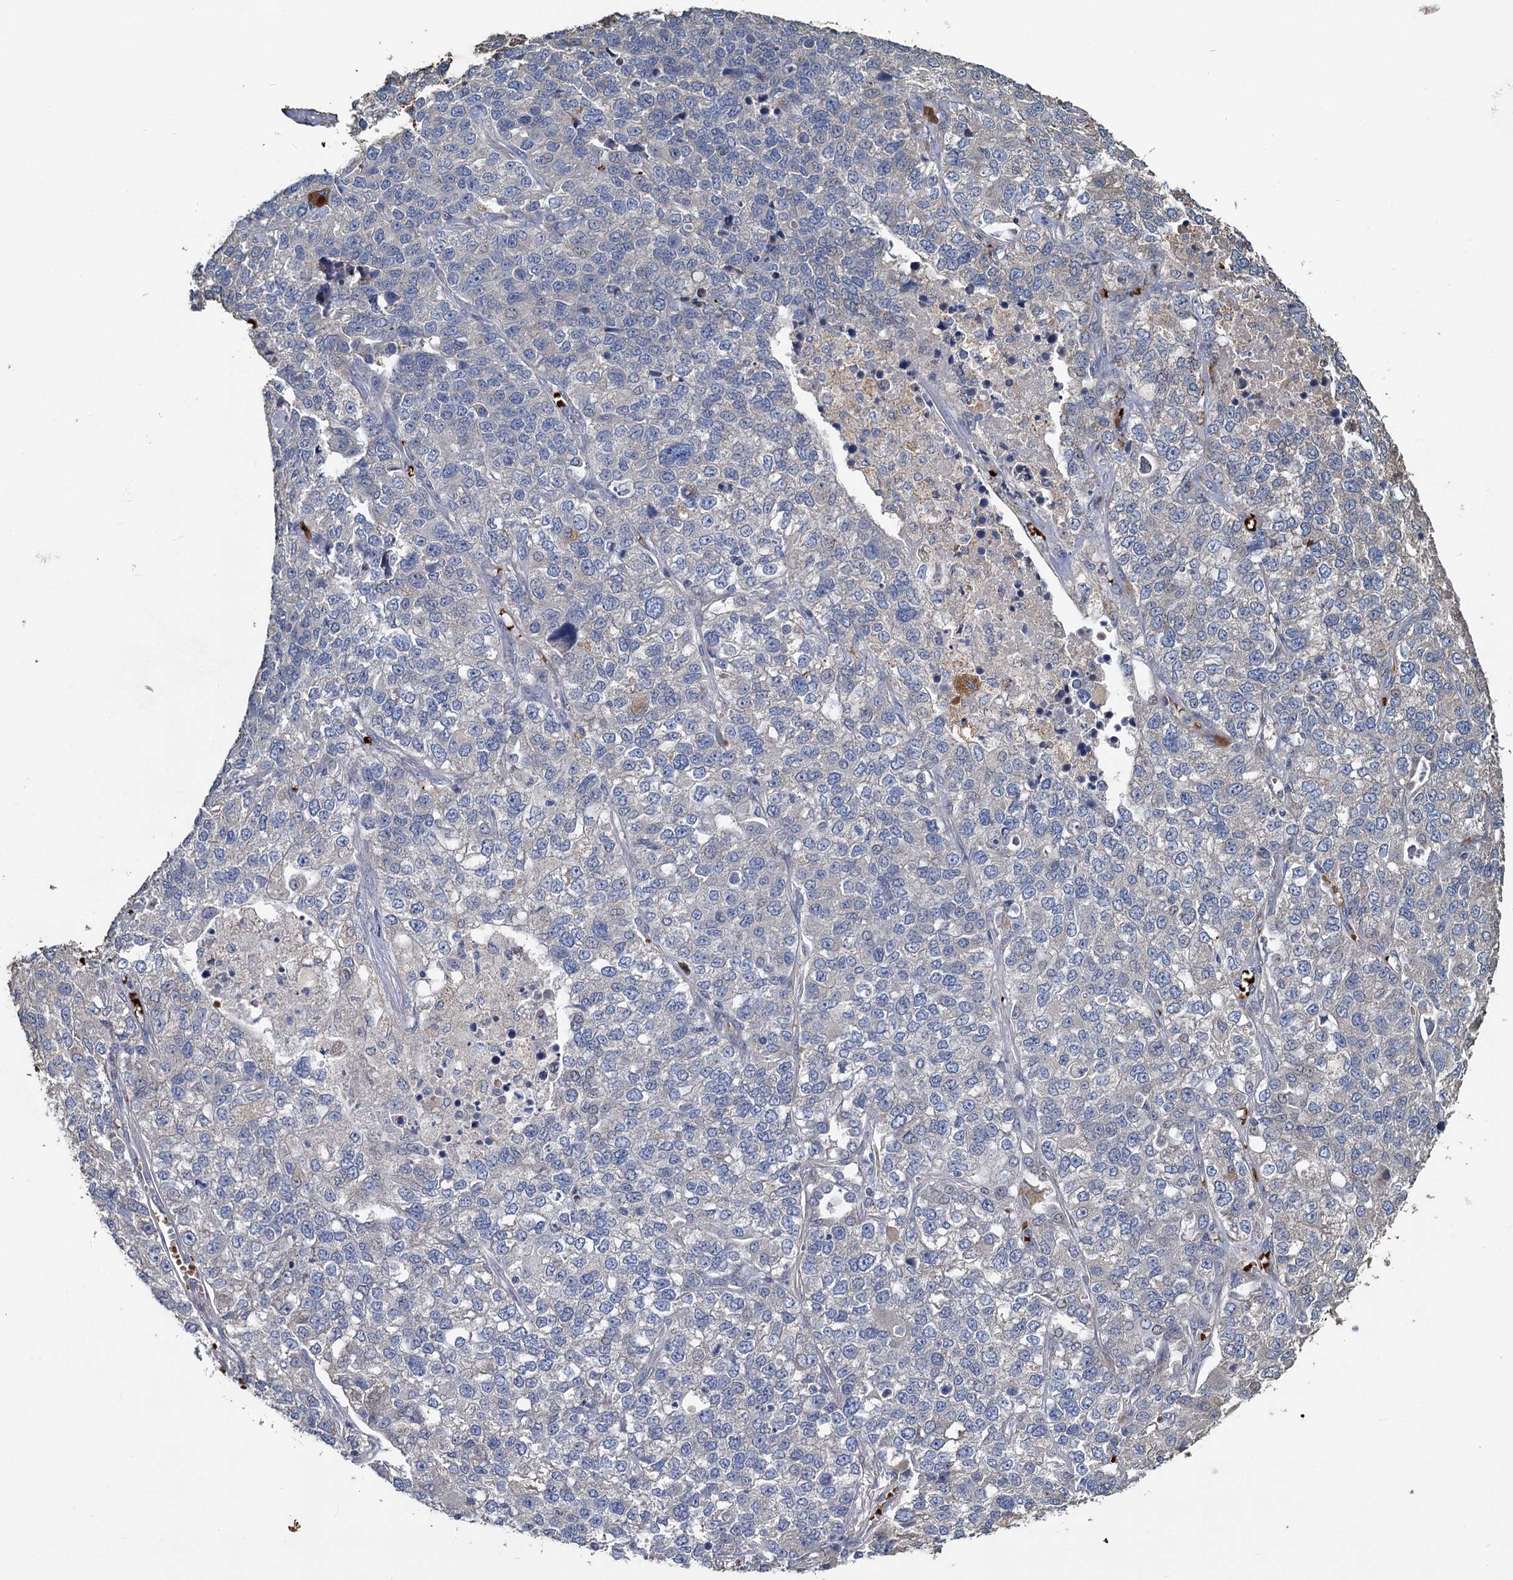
{"staining": {"intensity": "negative", "quantity": "none", "location": "none"}, "tissue": "lung cancer", "cell_type": "Tumor cells", "image_type": "cancer", "snomed": [{"axis": "morphology", "description": "Adenocarcinoma, NOS"}, {"axis": "topography", "description": "Lung"}], "caption": "Tumor cells show no significant positivity in lung adenocarcinoma.", "gene": "TCTN2", "patient": {"sex": "male", "age": 49}}